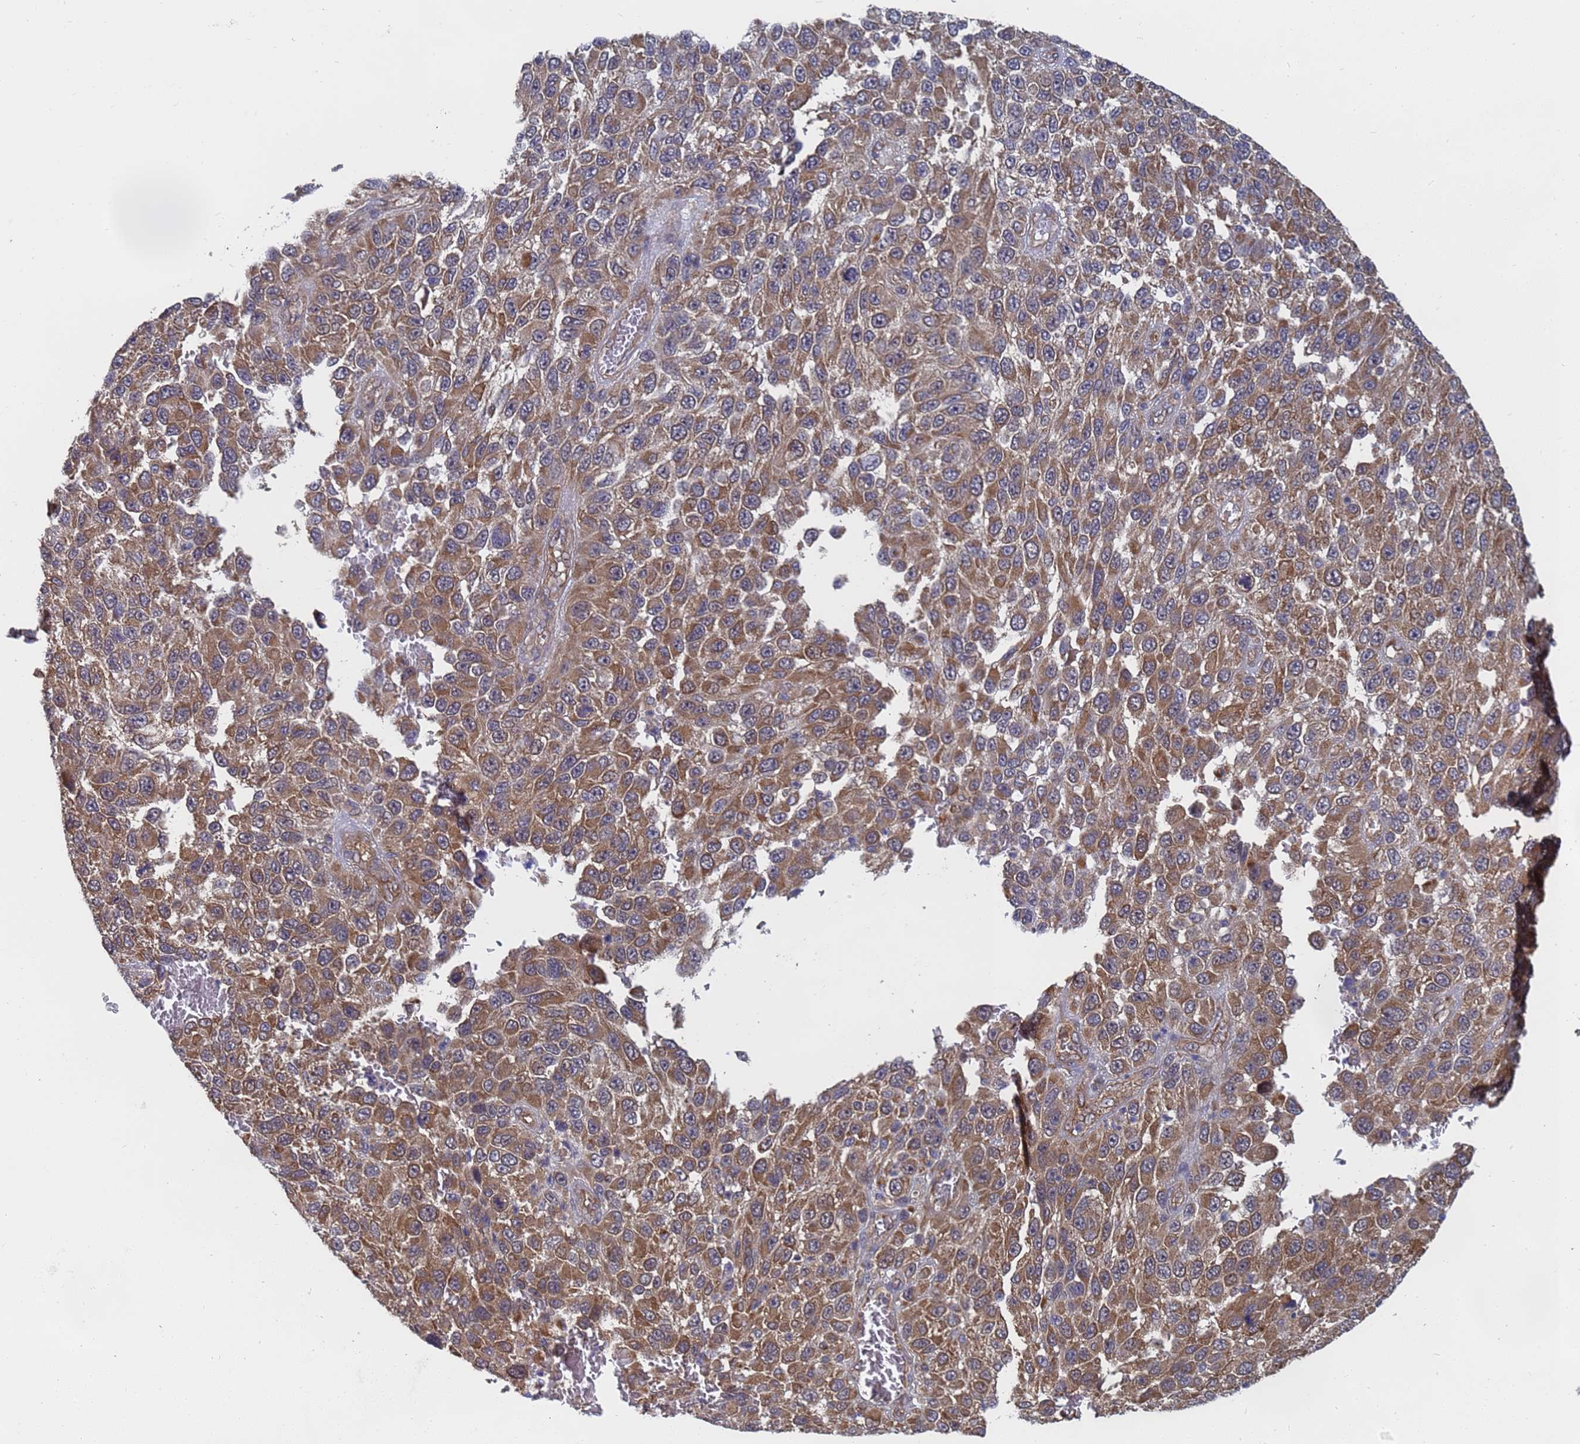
{"staining": {"intensity": "moderate", "quantity": ">75%", "location": "cytoplasmic/membranous"}, "tissue": "melanoma", "cell_type": "Tumor cells", "image_type": "cancer", "snomed": [{"axis": "morphology", "description": "Normal tissue, NOS"}, {"axis": "morphology", "description": "Malignant melanoma, NOS"}, {"axis": "topography", "description": "Skin"}], "caption": "IHC (DAB (3,3'-diaminobenzidine)) staining of melanoma demonstrates moderate cytoplasmic/membranous protein expression in approximately >75% of tumor cells.", "gene": "ALS2CL", "patient": {"sex": "female", "age": 96}}